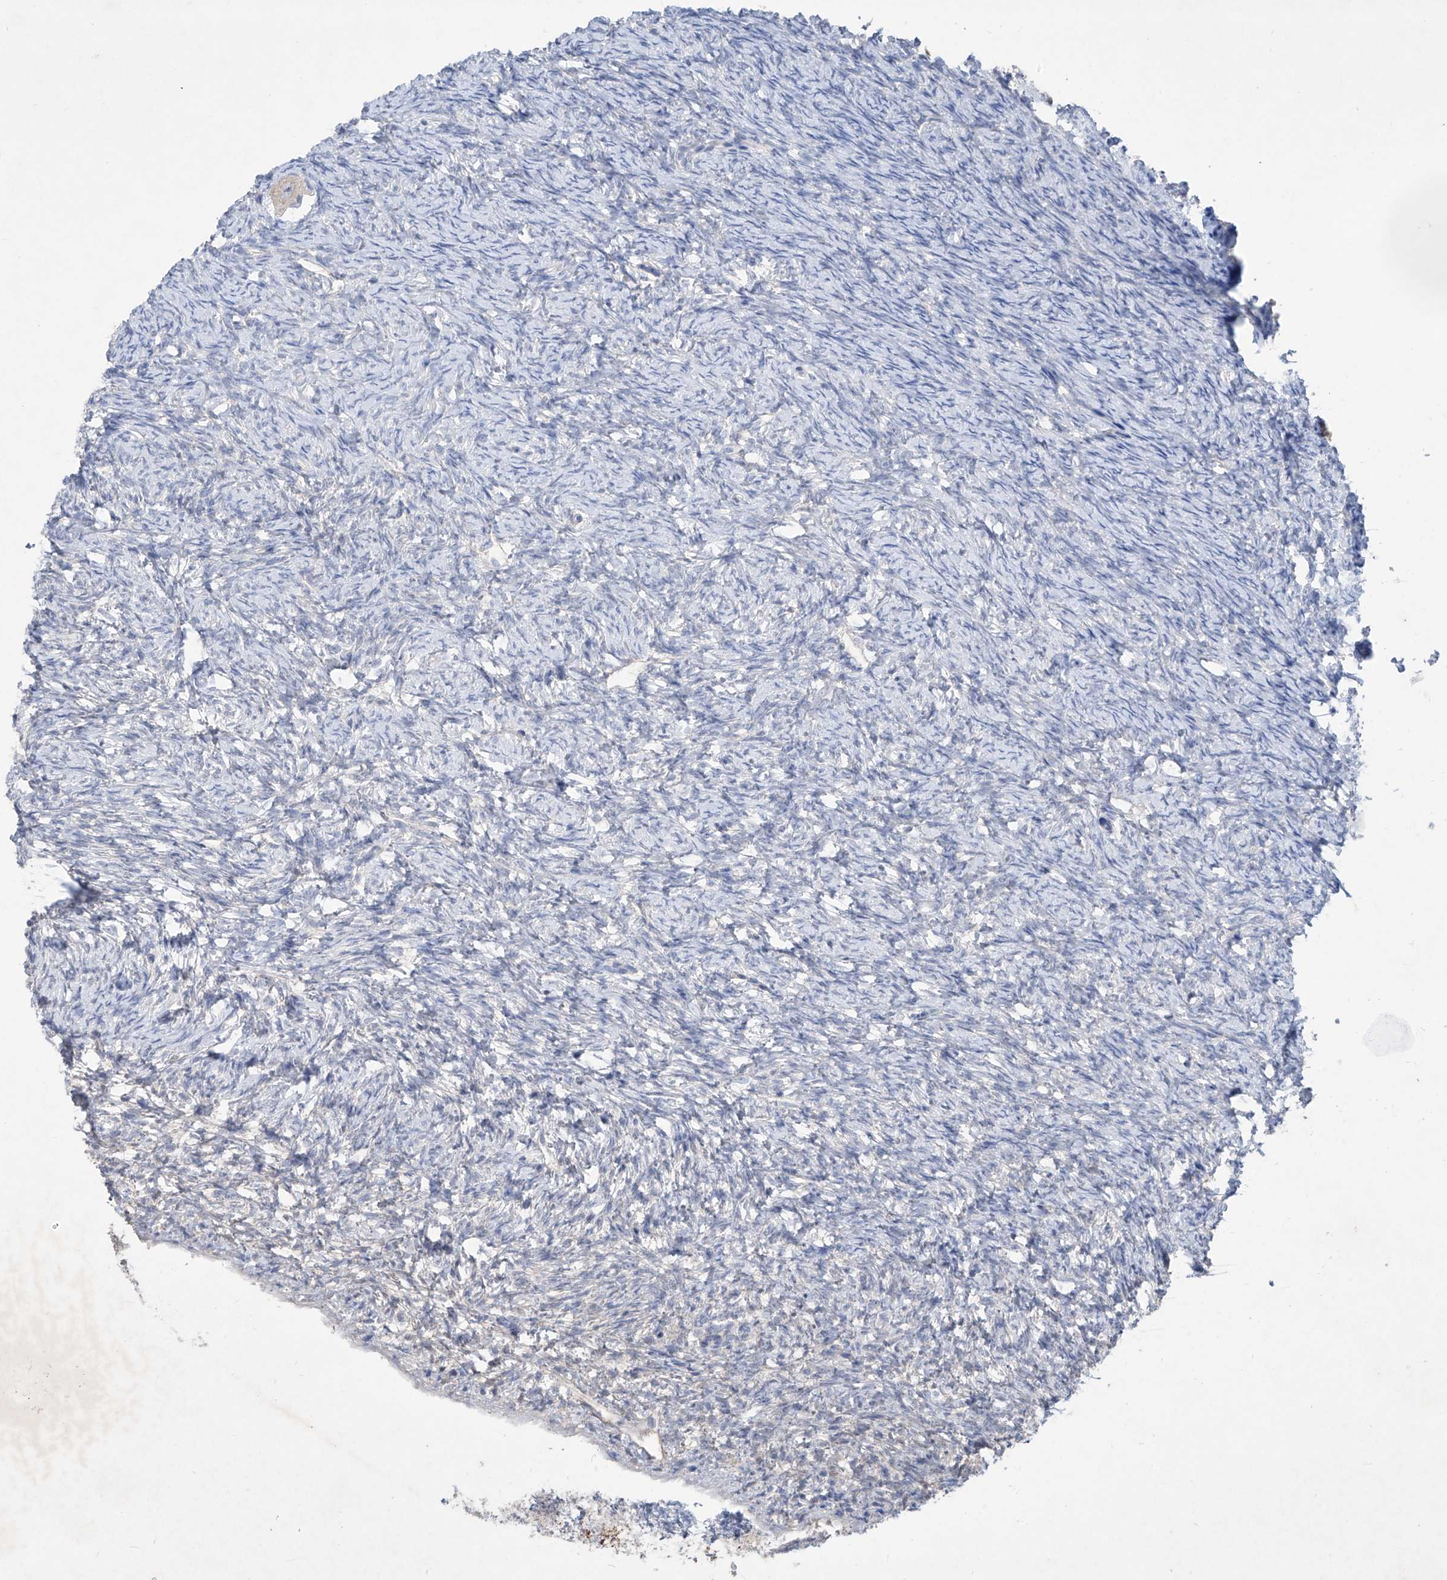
{"staining": {"intensity": "negative", "quantity": "none", "location": "none"}, "tissue": "ovary", "cell_type": "Follicle cells", "image_type": "normal", "snomed": [{"axis": "morphology", "description": "Normal tissue, NOS"}, {"axis": "morphology", "description": "Cyst, NOS"}, {"axis": "topography", "description": "Ovary"}], "caption": "The image displays no significant positivity in follicle cells of ovary.", "gene": "ASNS", "patient": {"sex": "female", "age": 33}}